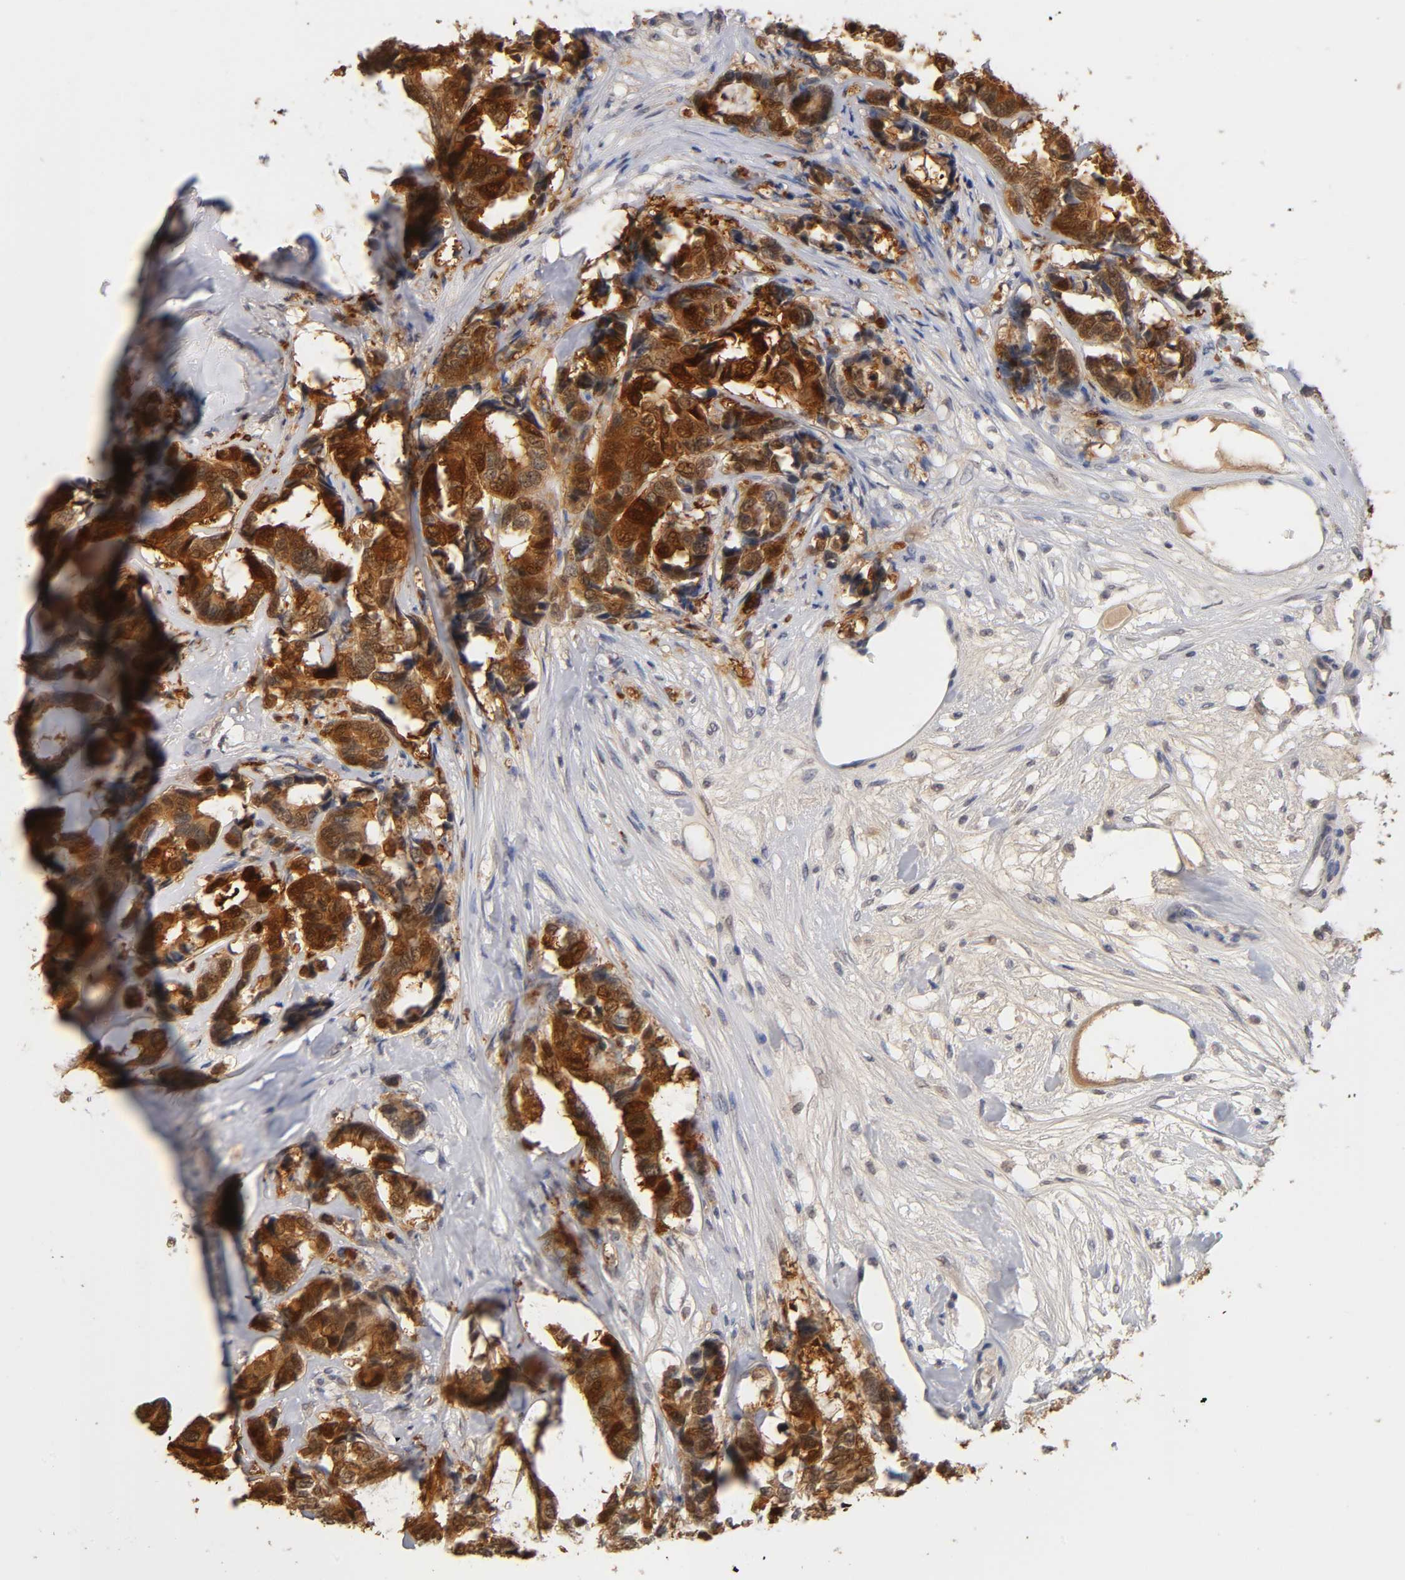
{"staining": {"intensity": "strong", "quantity": ">75%", "location": "cytoplasmic/membranous,nuclear"}, "tissue": "breast cancer", "cell_type": "Tumor cells", "image_type": "cancer", "snomed": [{"axis": "morphology", "description": "Duct carcinoma"}, {"axis": "topography", "description": "Breast"}], "caption": "Immunohistochemical staining of human breast cancer reveals strong cytoplasmic/membranous and nuclear protein positivity in approximately >75% of tumor cells.", "gene": "CRABP2", "patient": {"sex": "female", "age": 87}}